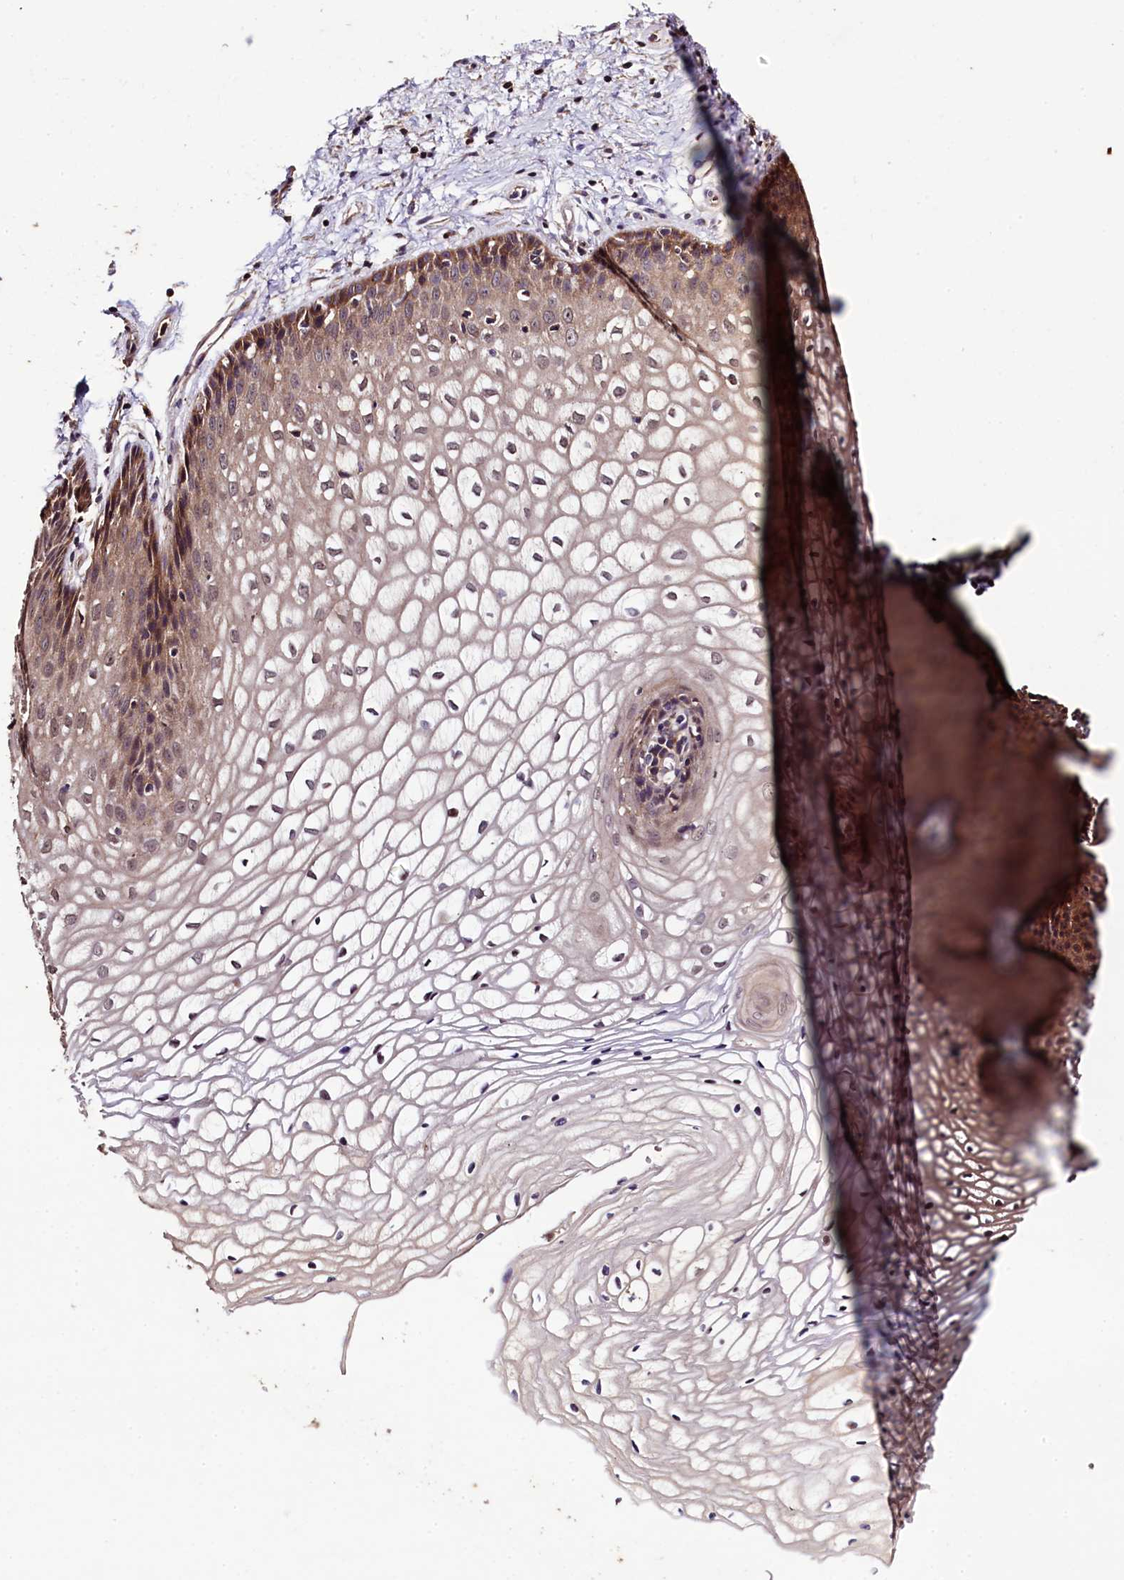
{"staining": {"intensity": "moderate", "quantity": "25%-75%", "location": "cytoplasmic/membranous,nuclear"}, "tissue": "vagina", "cell_type": "Squamous epithelial cells", "image_type": "normal", "snomed": [{"axis": "morphology", "description": "Normal tissue, NOS"}, {"axis": "topography", "description": "Vagina"}], "caption": "Approximately 25%-75% of squamous epithelial cells in unremarkable vagina exhibit moderate cytoplasmic/membranous,nuclear protein staining as visualized by brown immunohistochemical staining.", "gene": "PLXNB1", "patient": {"sex": "female", "age": 34}}